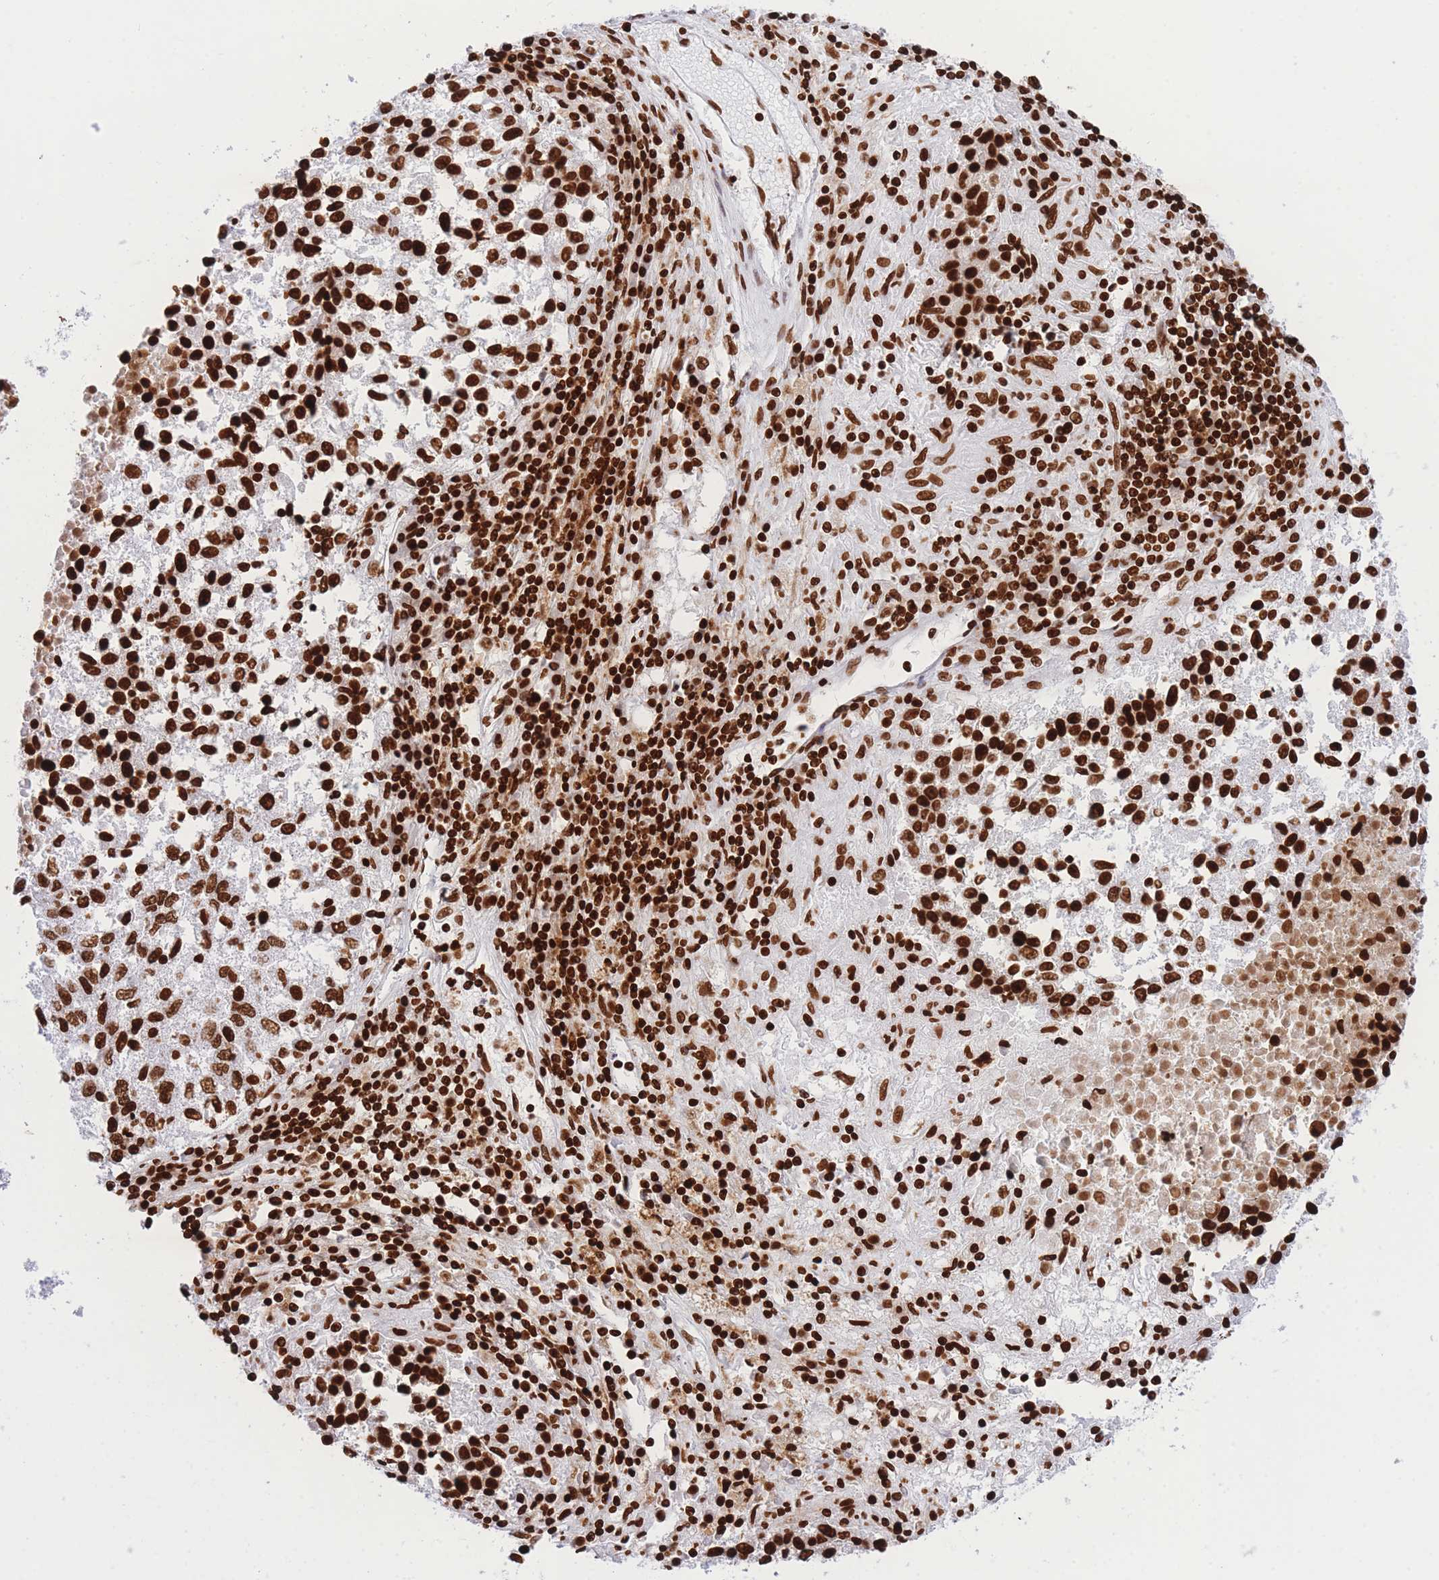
{"staining": {"intensity": "strong", "quantity": ">75%", "location": "nuclear"}, "tissue": "lung cancer", "cell_type": "Tumor cells", "image_type": "cancer", "snomed": [{"axis": "morphology", "description": "Squamous cell carcinoma, NOS"}, {"axis": "topography", "description": "Lung"}], "caption": "Protein expression analysis of human lung squamous cell carcinoma reveals strong nuclear staining in approximately >75% of tumor cells.", "gene": "H2BC11", "patient": {"sex": "male", "age": 73}}